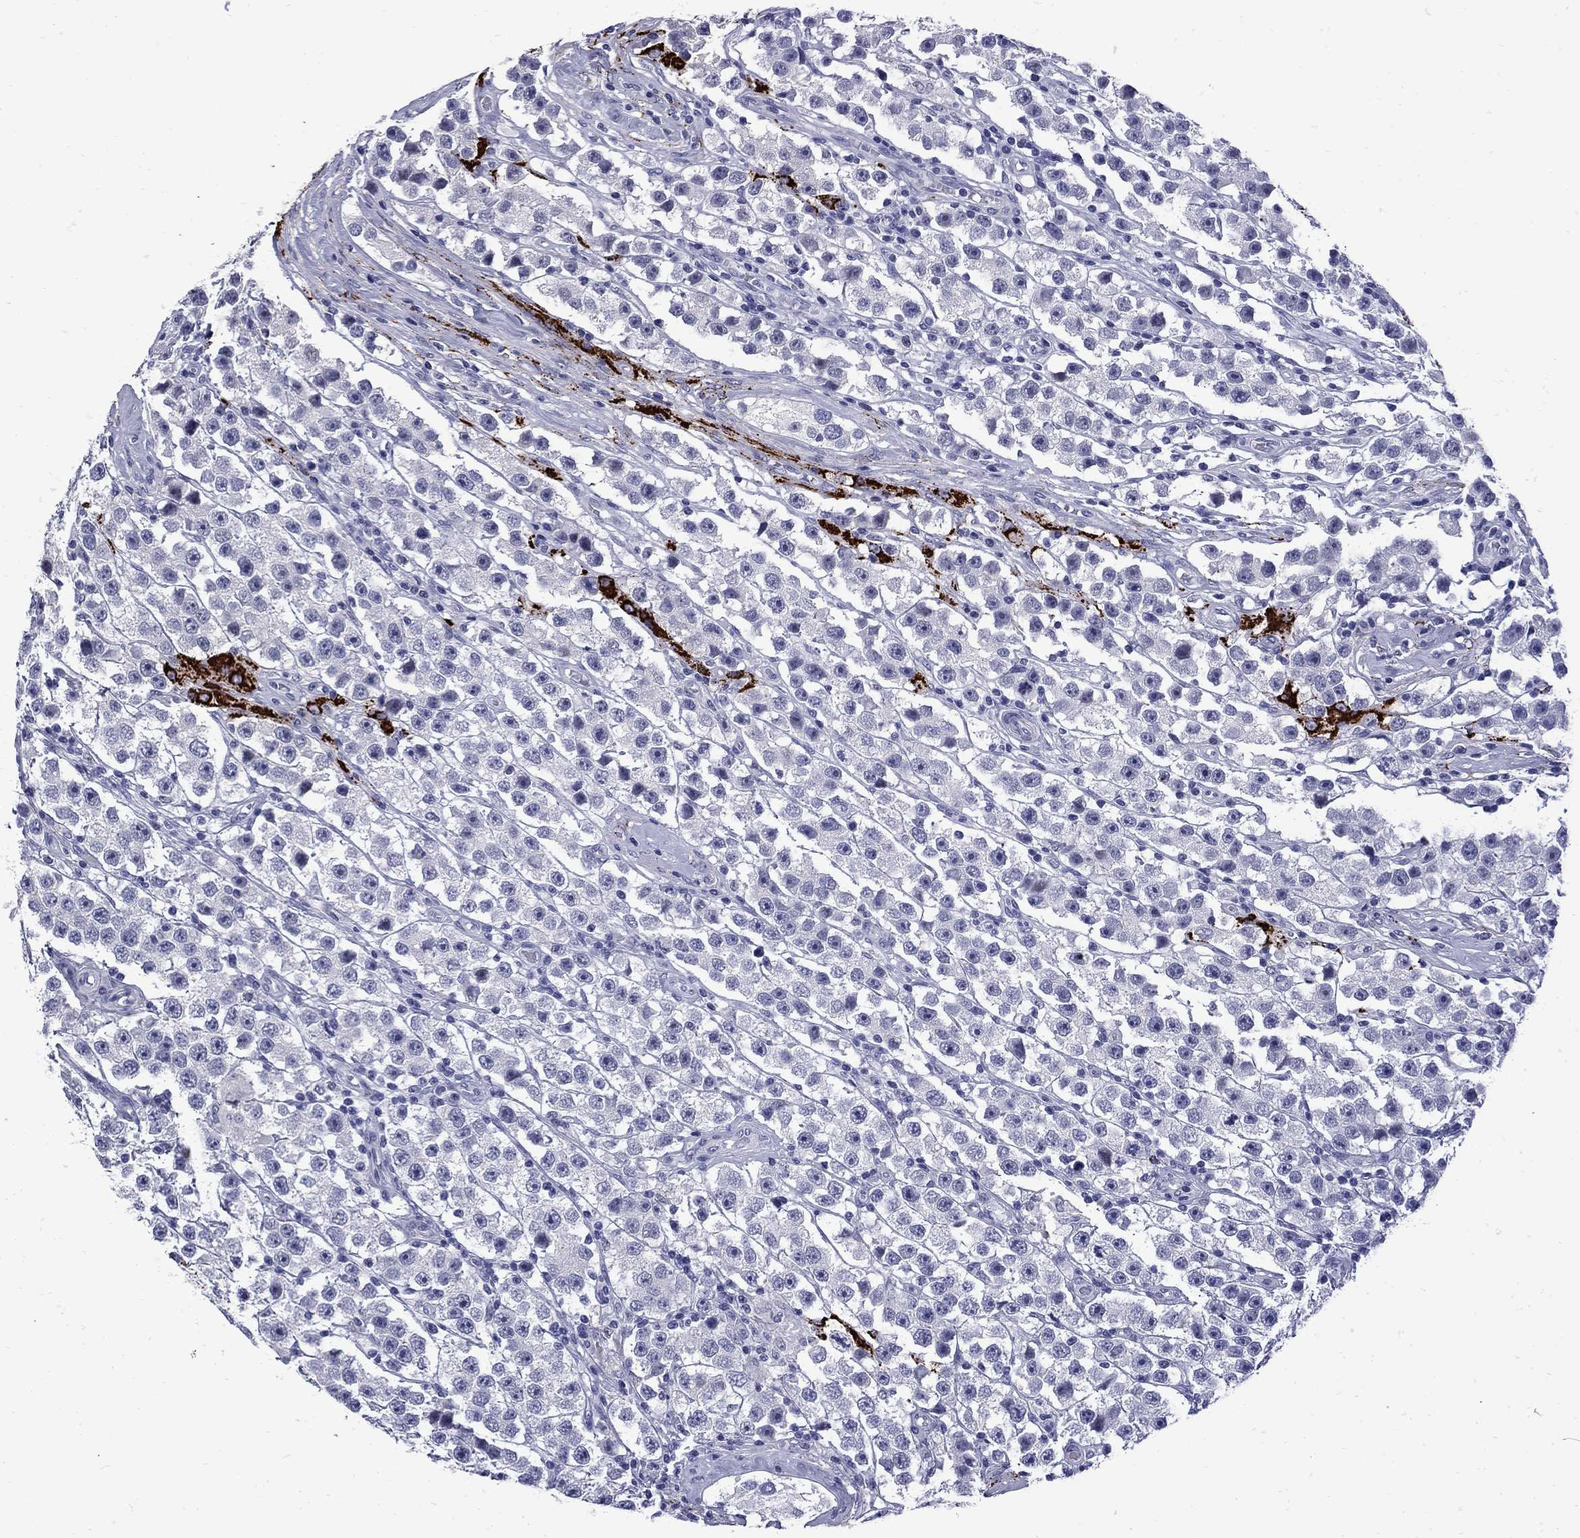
{"staining": {"intensity": "negative", "quantity": "none", "location": "none"}, "tissue": "testis cancer", "cell_type": "Tumor cells", "image_type": "cancer", "snomed": [{"axis": "morphology", "description": "Seminoma, NOS"}, {"axis": "topography", "description": "Testis"}], "caption": "IHC of seminoma (testis) shows no expression in tumor cells.", "gene": "MGARP", "patient": {"sex": "male", "age": 45}}